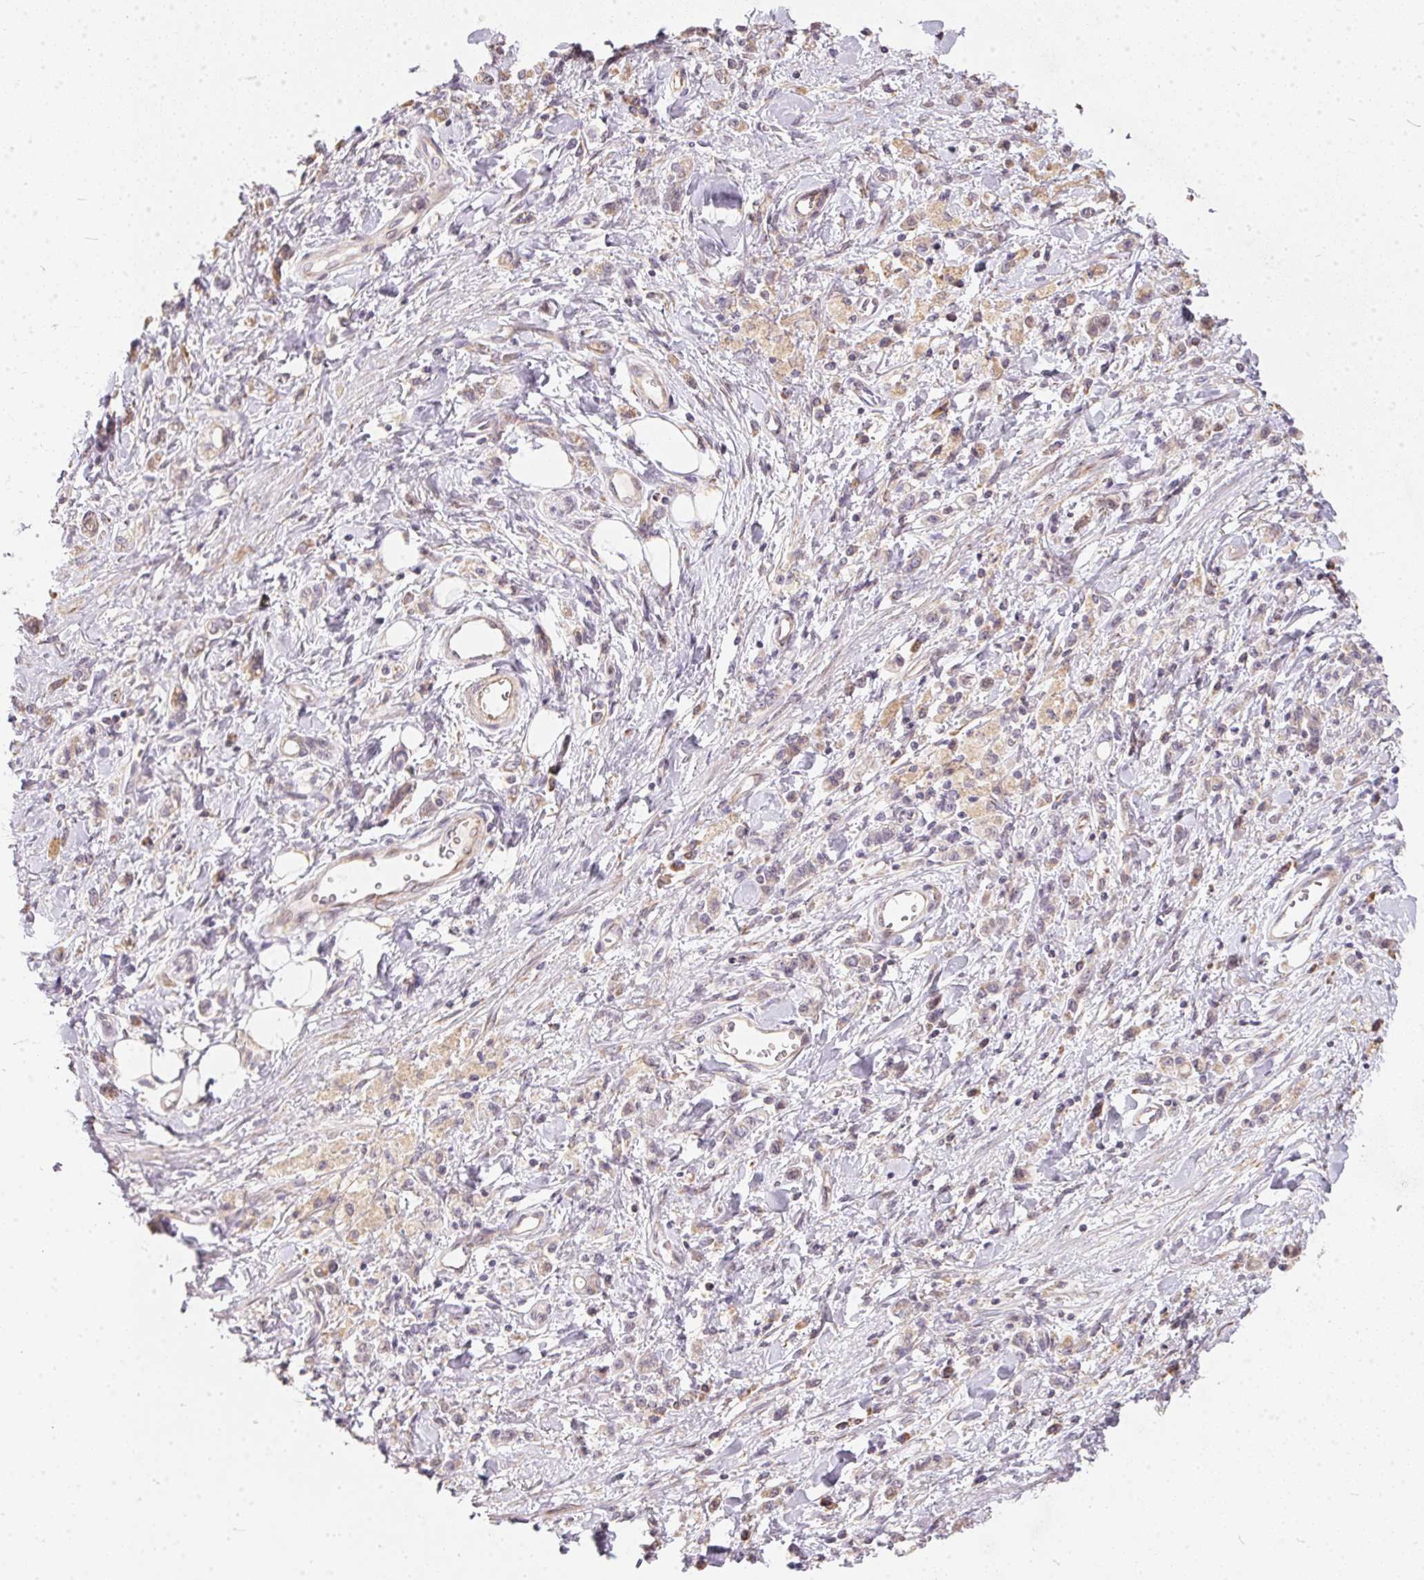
{"staining": {"intensity": "negative", "quantity": "none", "location": "none"}, "tissue": "stomach cancer", "cell_type": "Tumor cells", "image_type": "cancer", "snomed": [{"axis": "morphology", "description": "Adenocarcinoma, NOS"}, {"axis": "topography", "description": "Stomach"}], "caption": "Immunohistochemistry (IHC) of stomach cancer displays no expression in tumor cells.", "gene": "VWA5B2", "patient": {"sex": "male", "age": 77}}